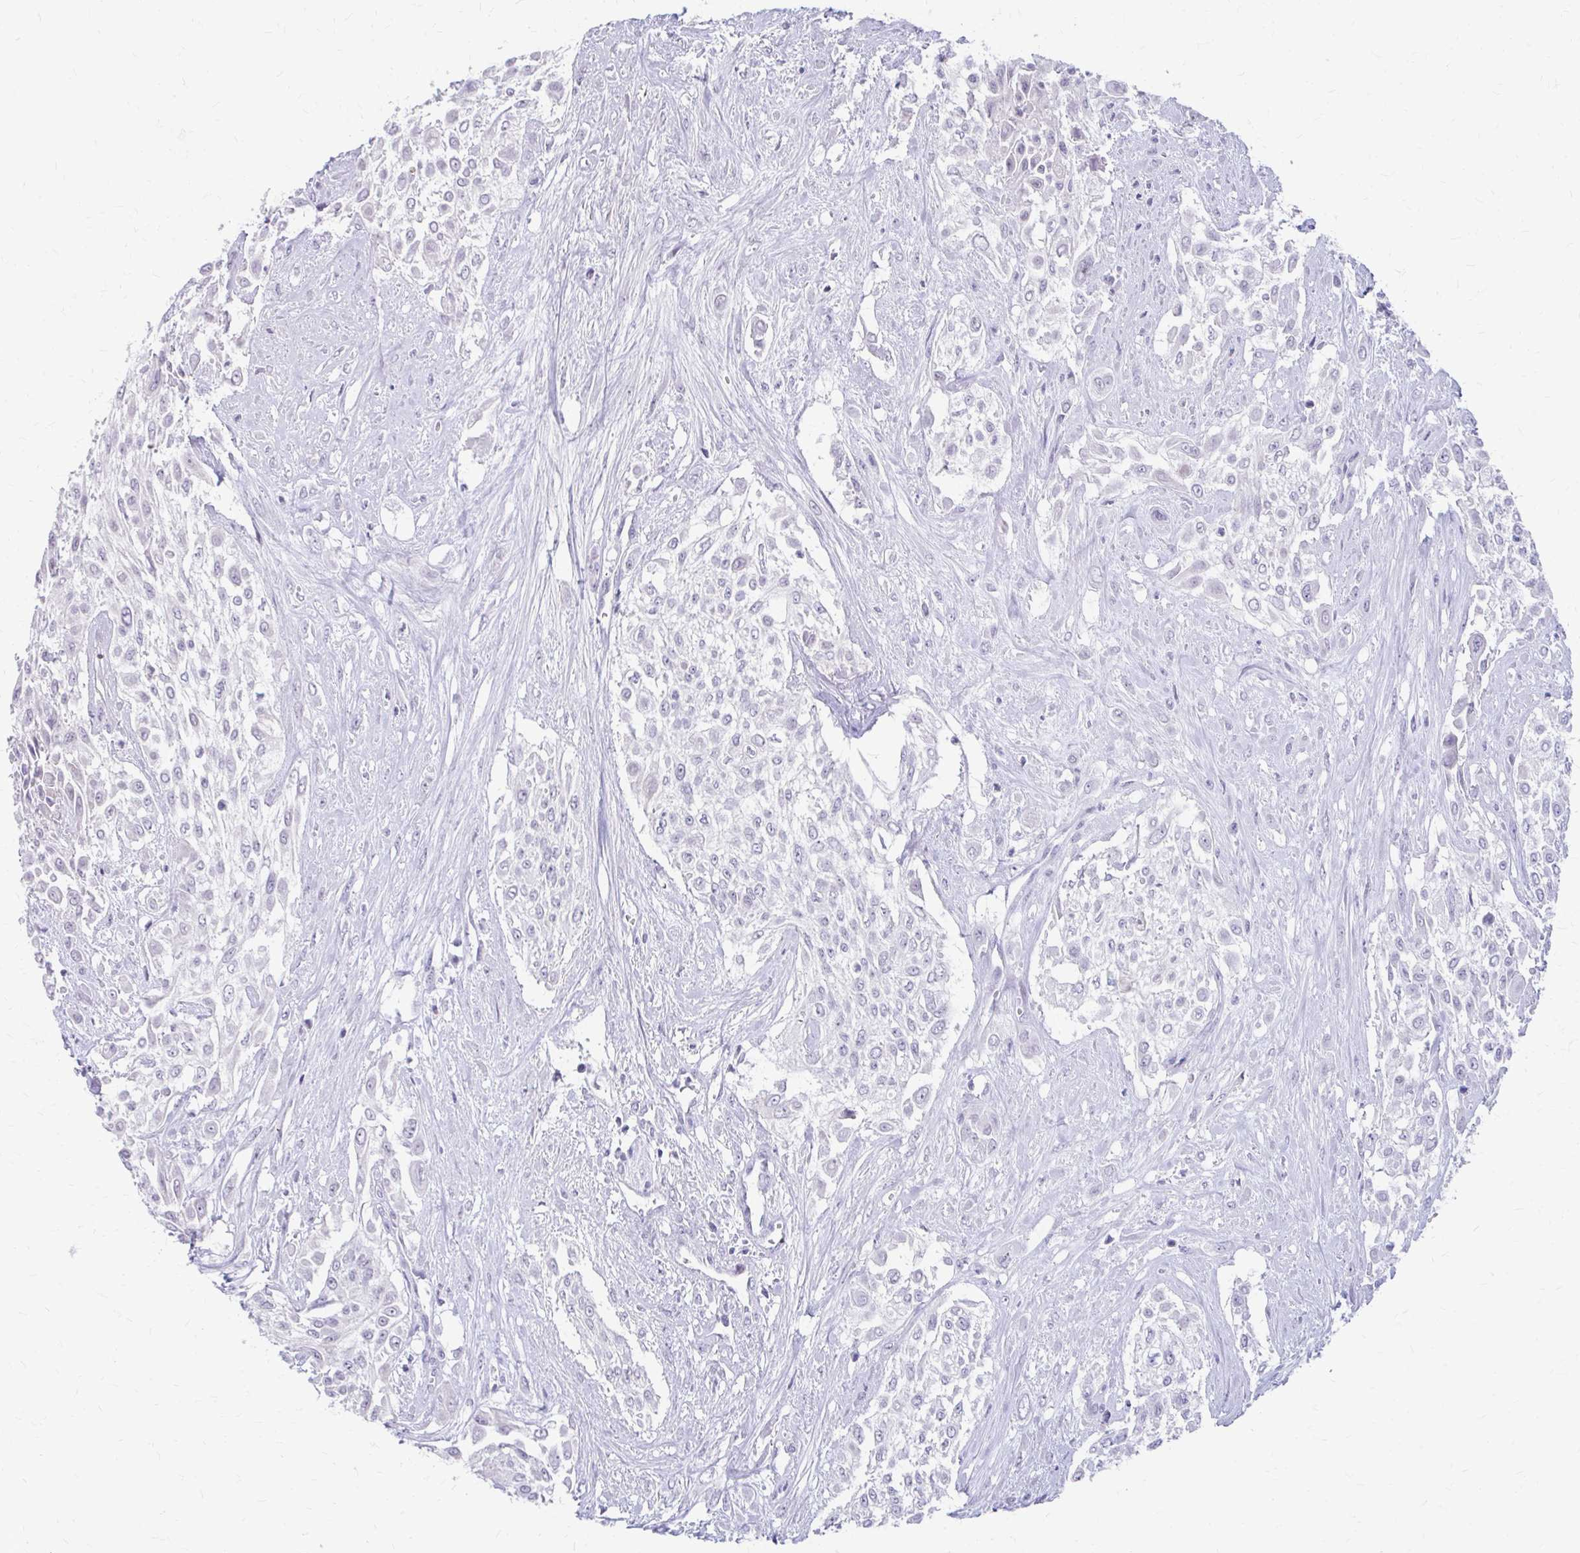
{"staining": {"intensity": "negative", "quantity": "none", "location": "none"}, "tissue": "urothelial cancer", "cell_type": "Tumor cells", "image_type": "cancer", "snomed": [{"axis": "morphology", "description": "Urothelial carcinoma, High grade"}, {"axis": "topography", "description": "Urinary bladder"}], "caption": "Tumor cells show no significant staining in urothelial carcinoma (high-grade).", "gene": "RGS16", "patient": {"sex": "male", "age": 57}}